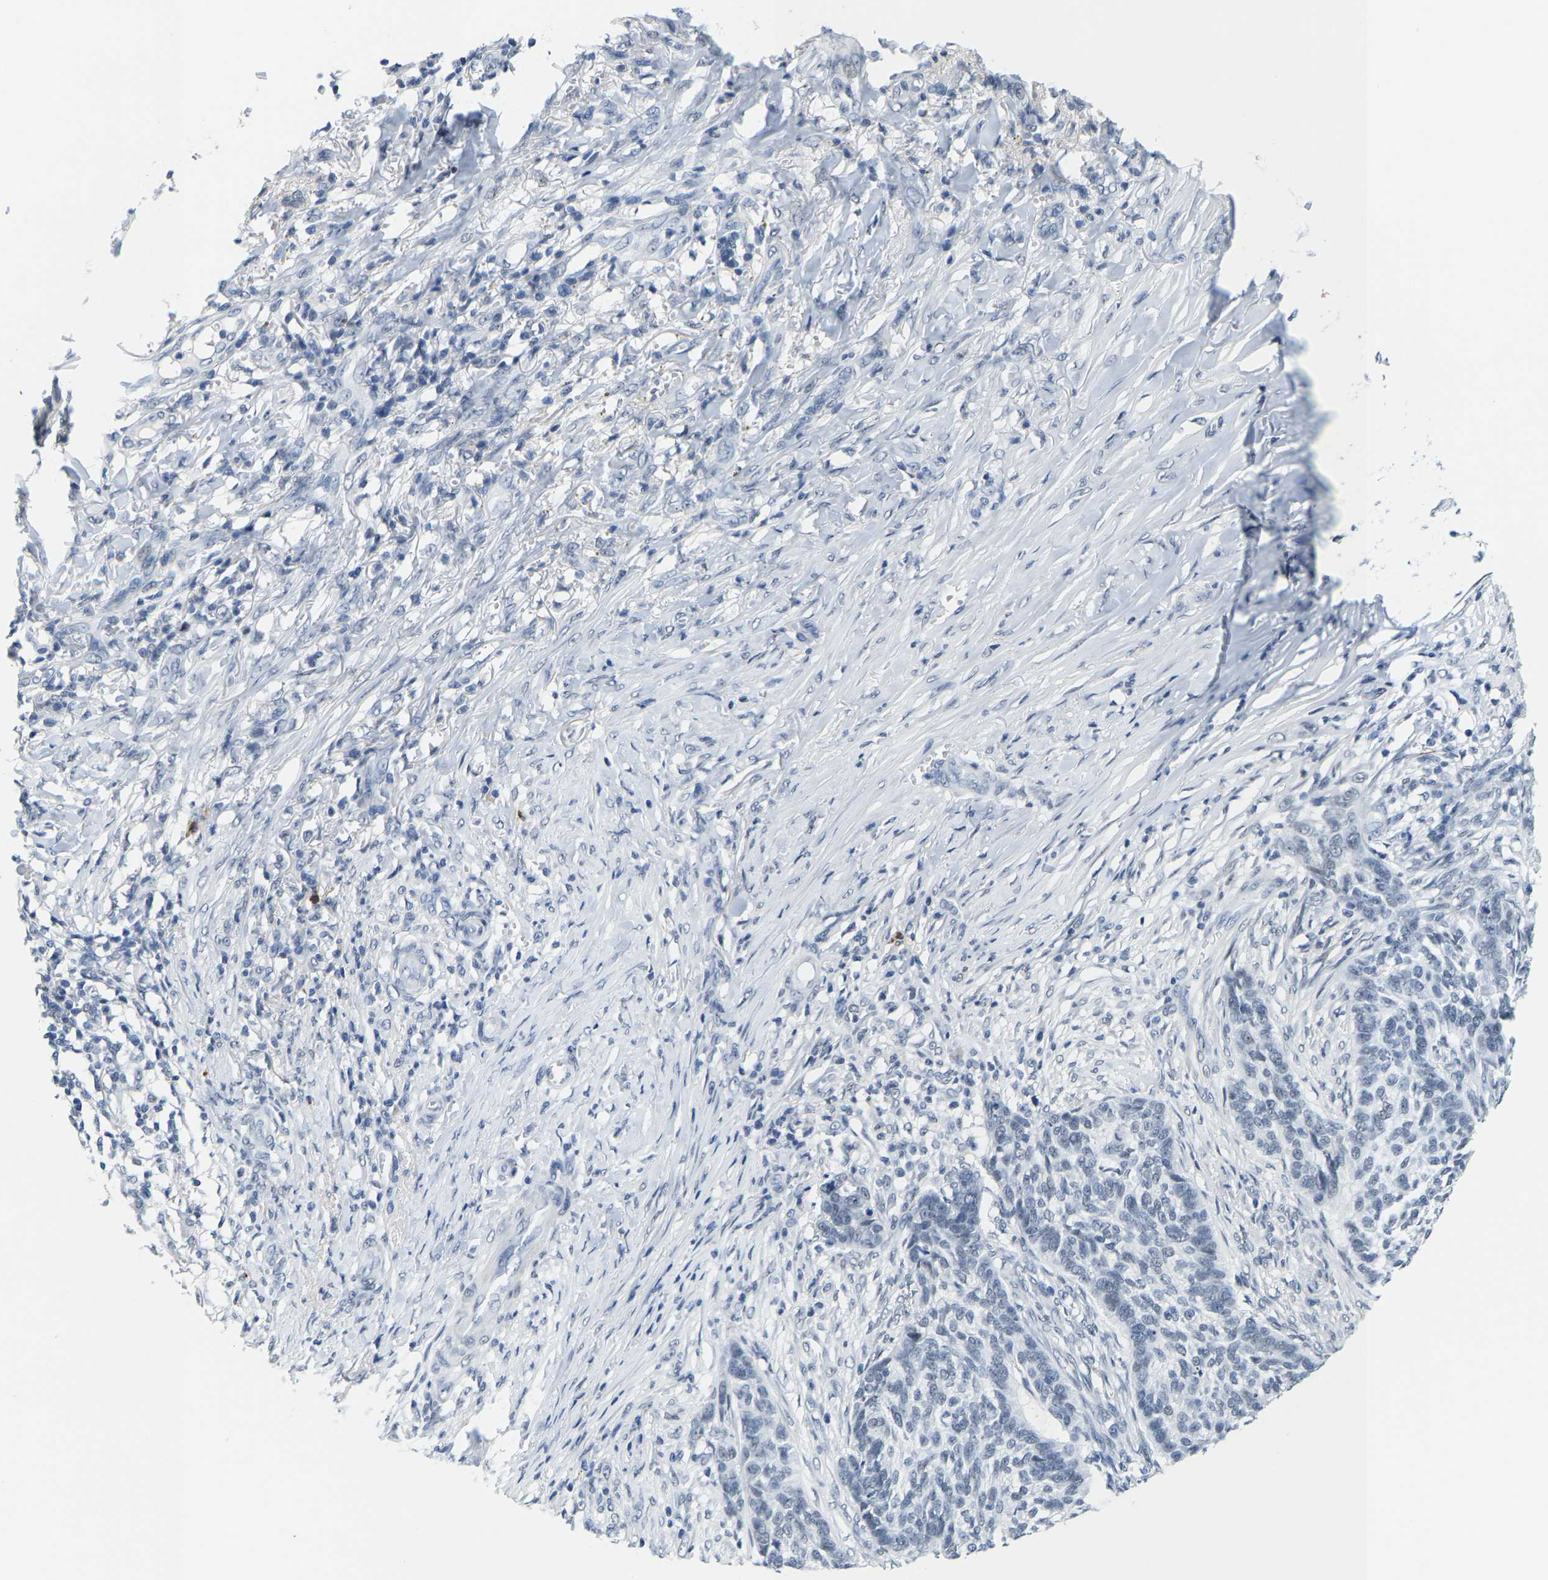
{"staining": {"intensity": "negative", "quantity": "none", "location": "none"}, "tissue": "skin cancer", "cell_type": "Tumor cells", "image_type": "cancer", "snomed": [{"axis": "morphology", "description": "Basal cell carcinoma"}, {"axis": "topography", "description": "Skin"}], "caption": "High power microscopy photomicrograph of an immunohistochemistry micrograph of skin basal cell carcinoma, revealing no significant positivity in tumor cells.", "gene": "SETD1B", "patient": {"sex": "male", "age": 85}}